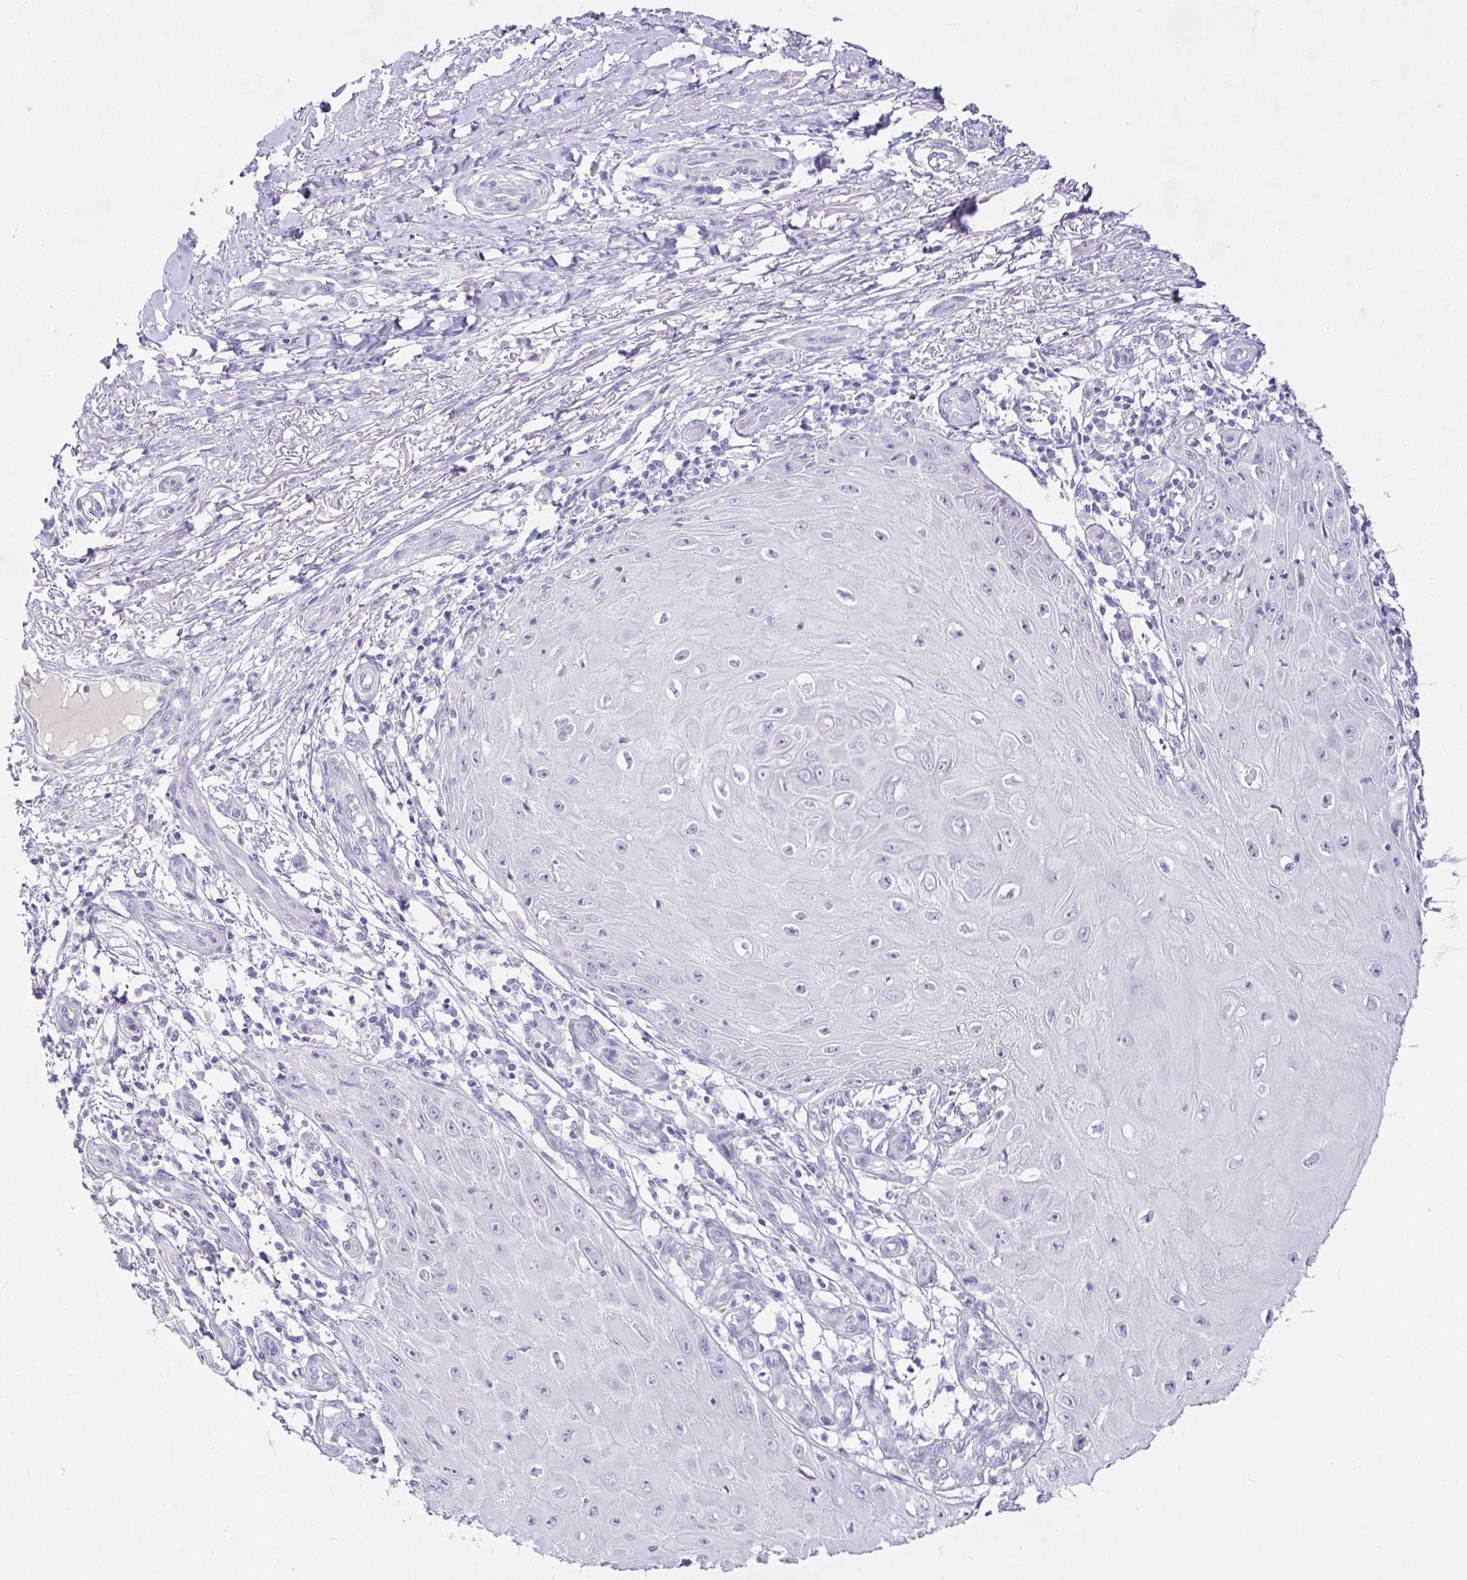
{"staining": {"intensity": "negative", "quantity": "none", "location": "none"}, "tissue": "skin cancer", "cell_type": "Tumor cells", "image_type": "cancer", "snomed": [{"axis": "morphology", "description": "Squamous cell carcinoma, NOS"}, {"axis": "topography", "description": "Skin"}], "caption": "Immunohistochemical staining of human skin cancer (squamous cell carcinoma) reveals no significant positivity in tumor cells. (DAB immunohistochemistry with hematoxylin counter stain).", "gene": "TPTE", "patient": {"sex": "female", "age": 77}}